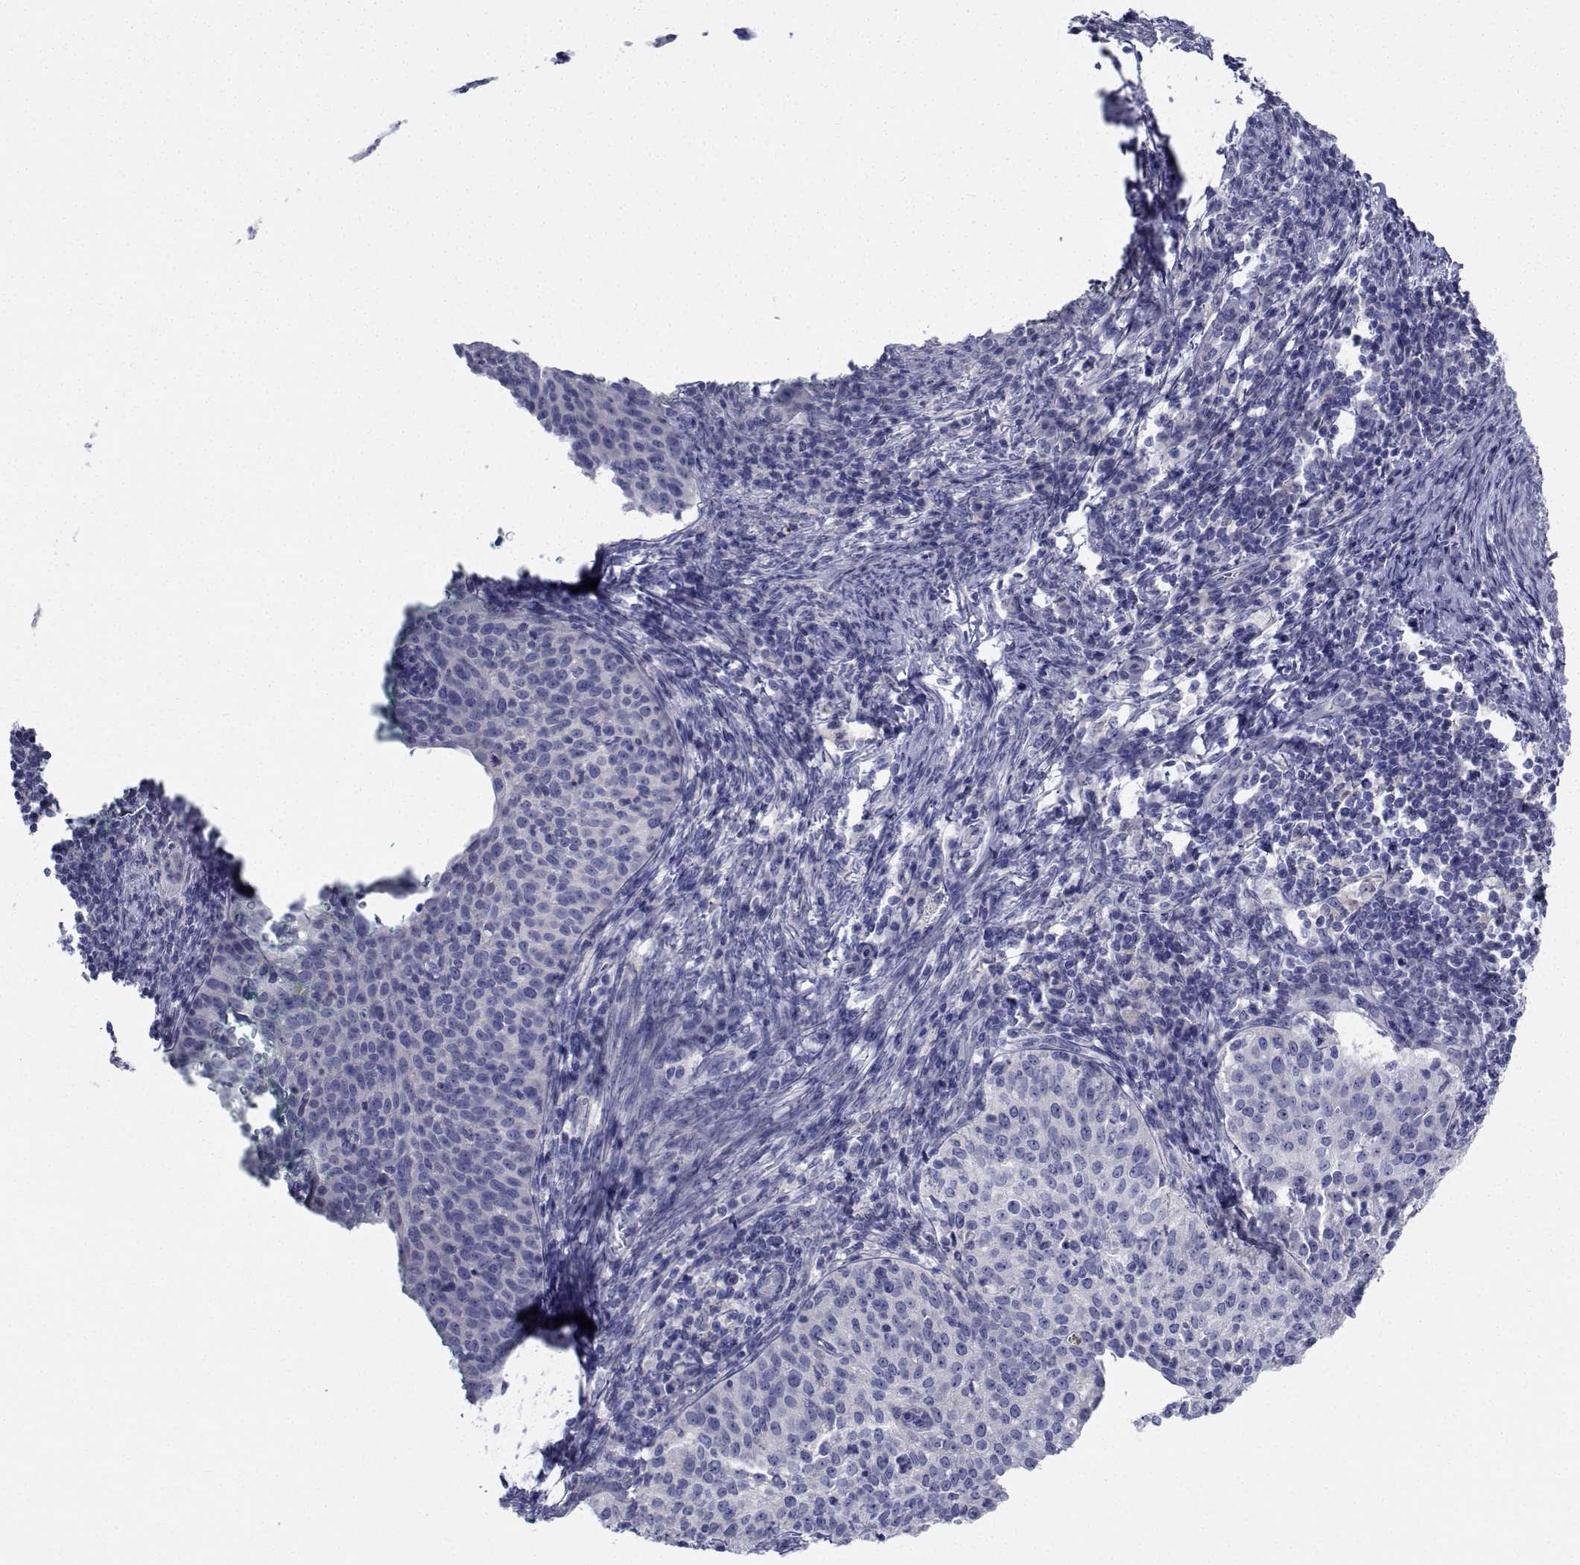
{"staining": {"intensity": "negative", "quantity": "none", "location": "none"}, "tissue": "cervical cancer", "cell_type": "Tumor cells", "image_type": "cancer", "snomed": [{"axis": "morphology", "description": "Squamous cell carcinoma, NOS"}, {"axis": "topography", "description": "Cervix"}], "caption": "DAB (3,3'-diaminobenzidine) immunohistochemical staining of cervical squamous cell carcinoma exhibits no significant expression in tumor cells.", "gene": "CDHR3", "patient": {"sex": "female", "age": 30}}